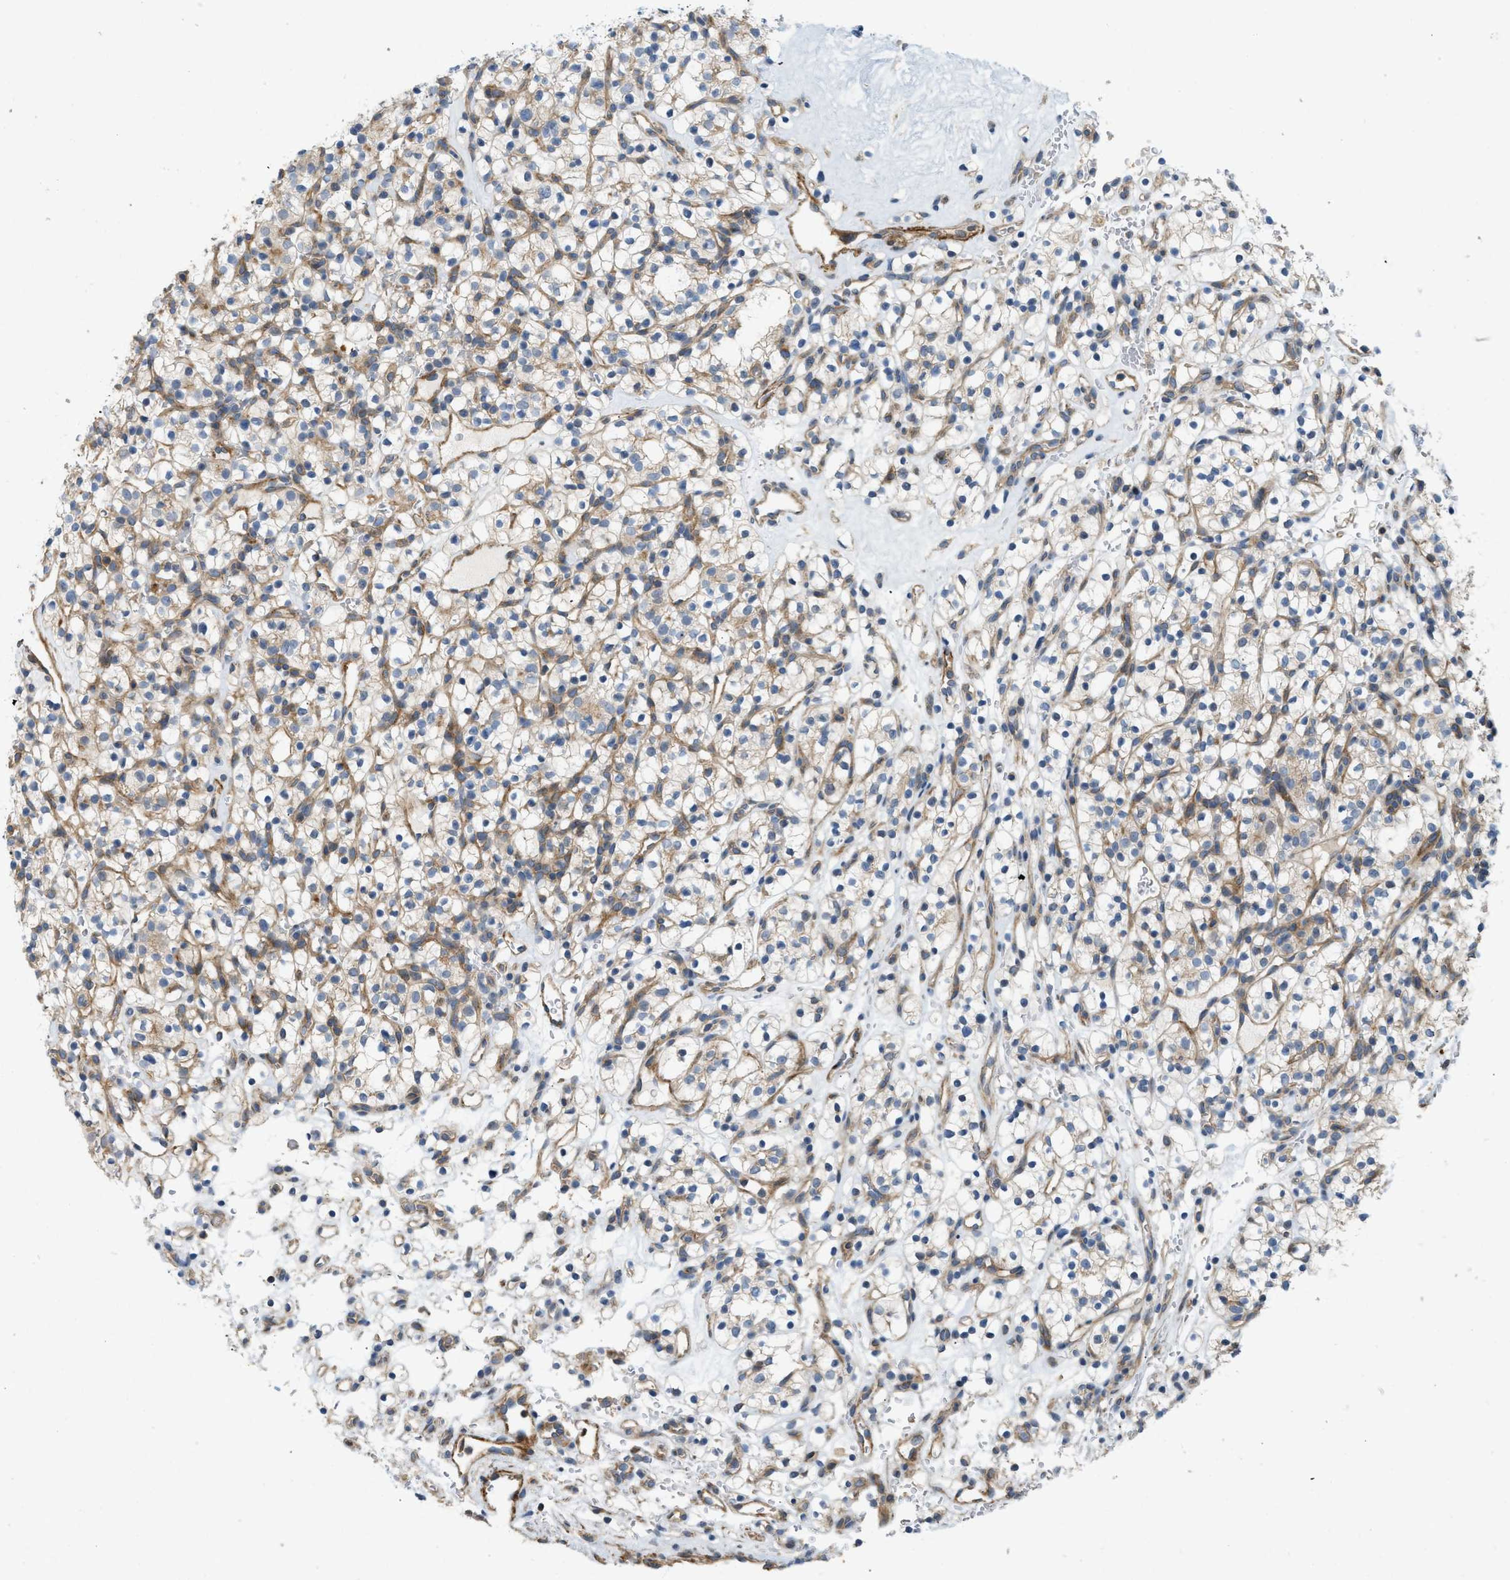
{"staining": {"intensity": "moderate", "quantity": "<25%", "location": "cytoplasmic/membranous"}, "tissue": "renal cancer", "cell_type": "Tumor cells", "image_type": "cancer", "snomed": [{"axis": "morphology", "description": "Adenocarcinoma, NOS"}, {"axis": "topography", "description": "Kidney"}], "caption": "Protein staining reveals moderate cytoplasmic/membranous expression in approximately <25% of tumor cells in adenocarcinoma (renal). (IHC, brightfield microscopy, high magnification).", "gene": "BTN3A2", "patient": {"sex": "female", "age": 57}}